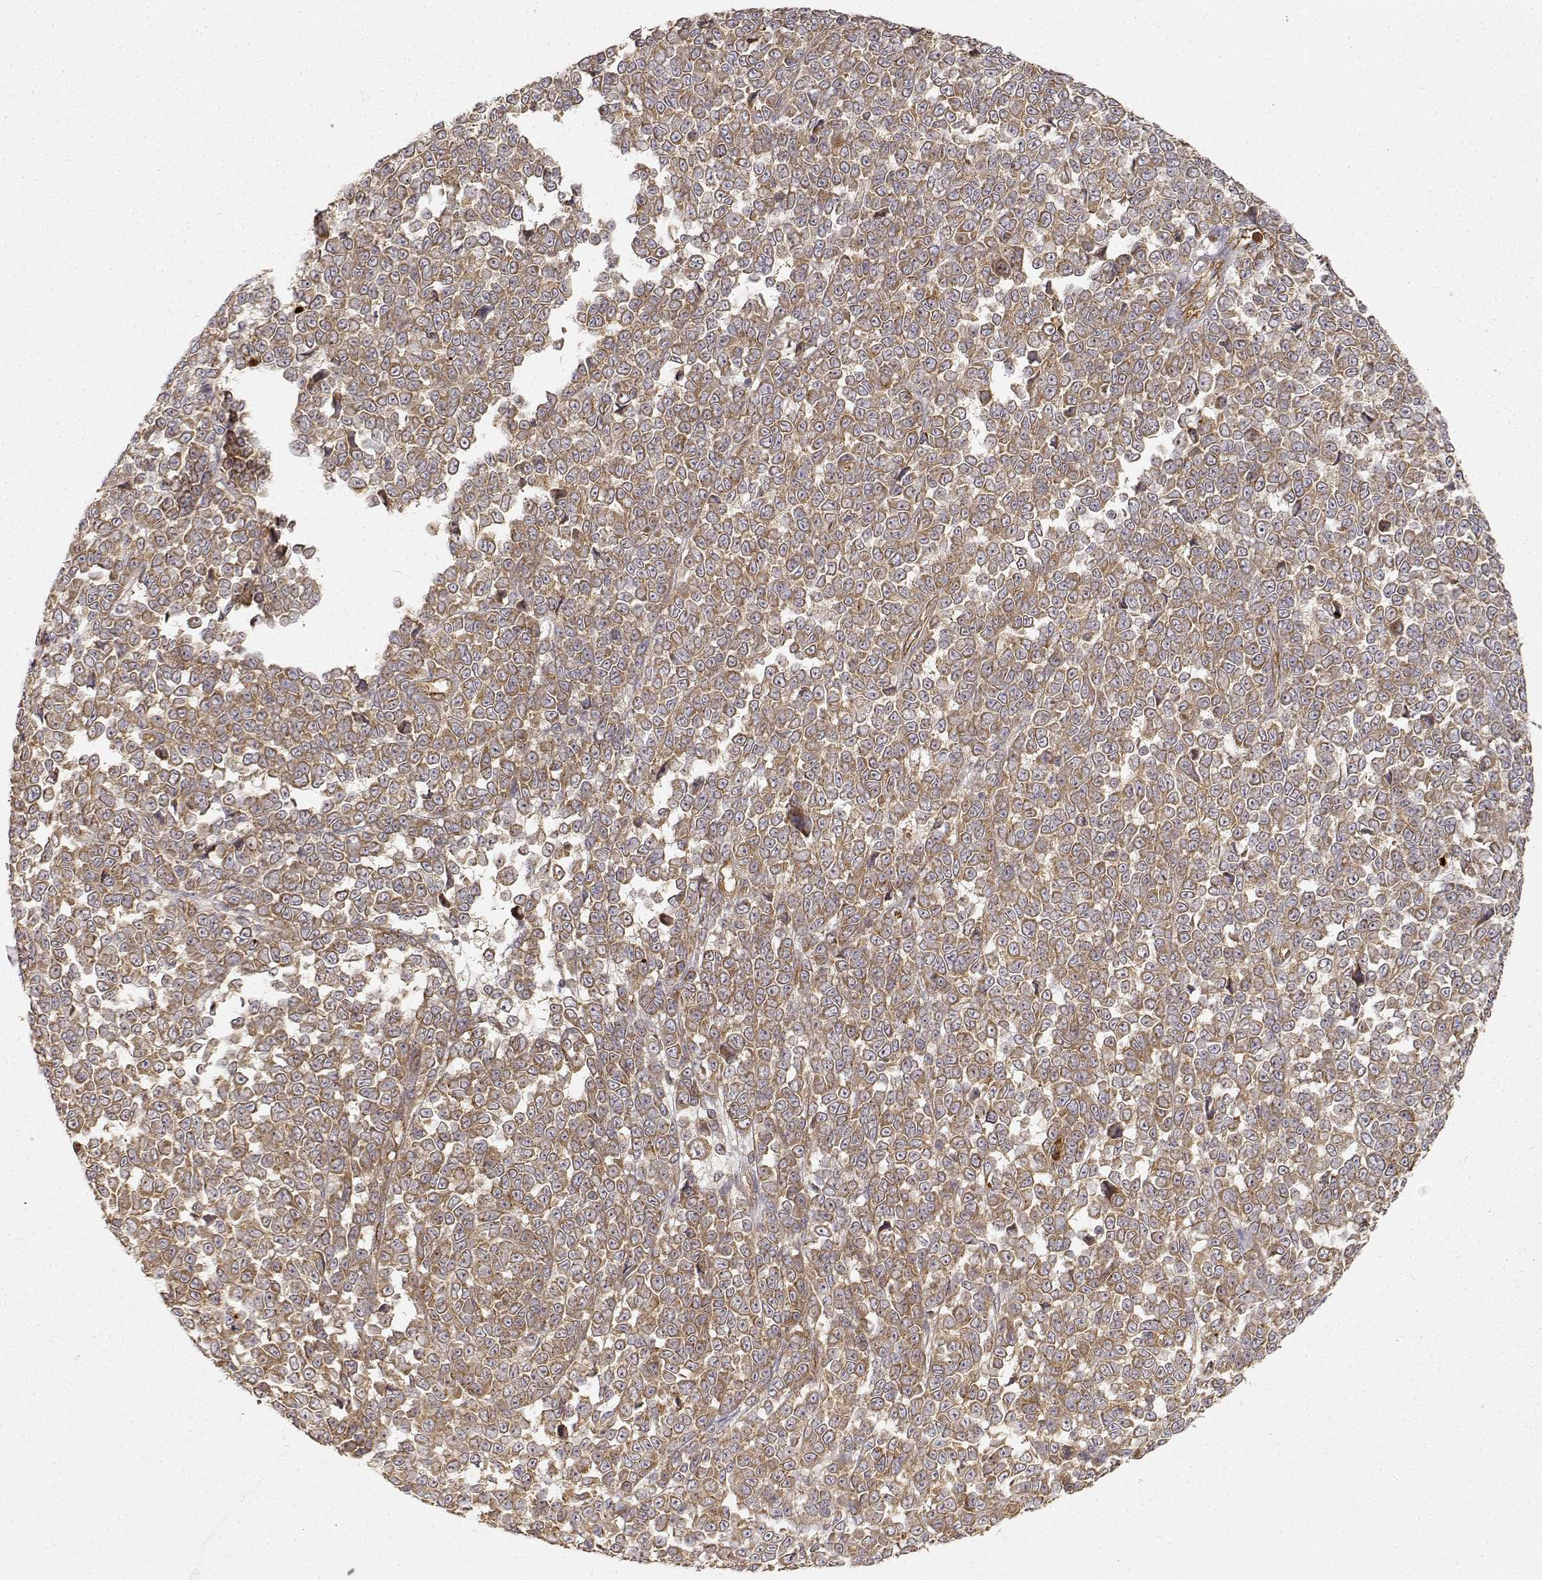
{"staining": {"intensity": "moderate", "quantity": ">75%", "location": "cytoplasmic/membranous"}, "tissue": "melanoma", "cell_type": "Tumor cells", "image_type": "cancer", "snomed": [{"axis": "morphology", "description": "Malignant melanoma, NOS"}, {"axis": "topography", "description": "Skin"}], "caption": "Human melanoma stained for a protein (brown) shows moderate cytoplasmic/membranous positive expression in approximately >75% of tumor cells.", "gene": "CDK5RAP2", "patient": {"sex": "female", "age": 95}}